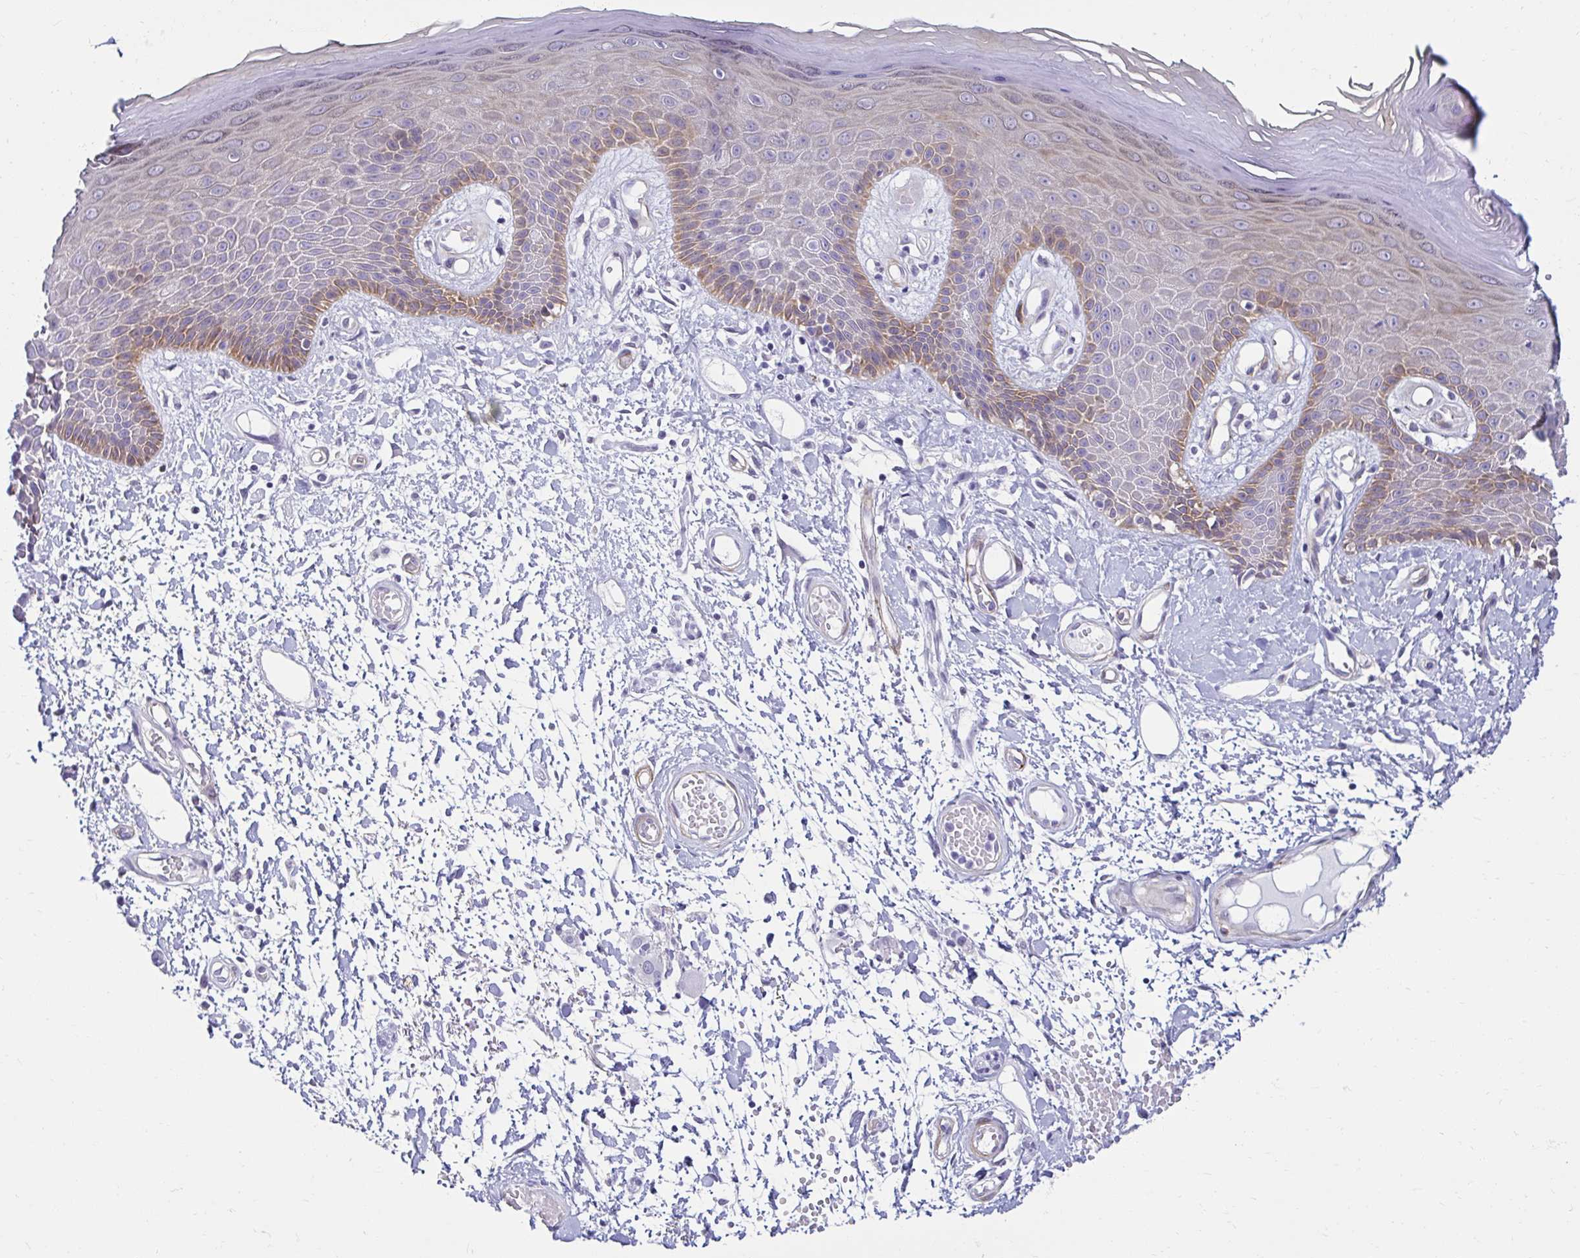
{"staining": {"intensity": "moderate", "quantity": "<25%", "location": "cytoplasmic/membranous"}, "tissue": "skin", "cell_type": "Epidermal cells", "image_type": "normal", "snomed": [{"axis": "morphology", "description": "Normal tissue, NOS"}, {"axis": "topography", "description": "Anal"}, {"axis": "topography", "description": "Peripheral nerve tissue"}], "caption": "Human skin stained with a brown dye reveals moderate cytoplasmic/membranous positive staining in approximately <25% of epidermal cells.", "gene": "ANKRD62", "patient": {"sex": "male", "age": 78}}